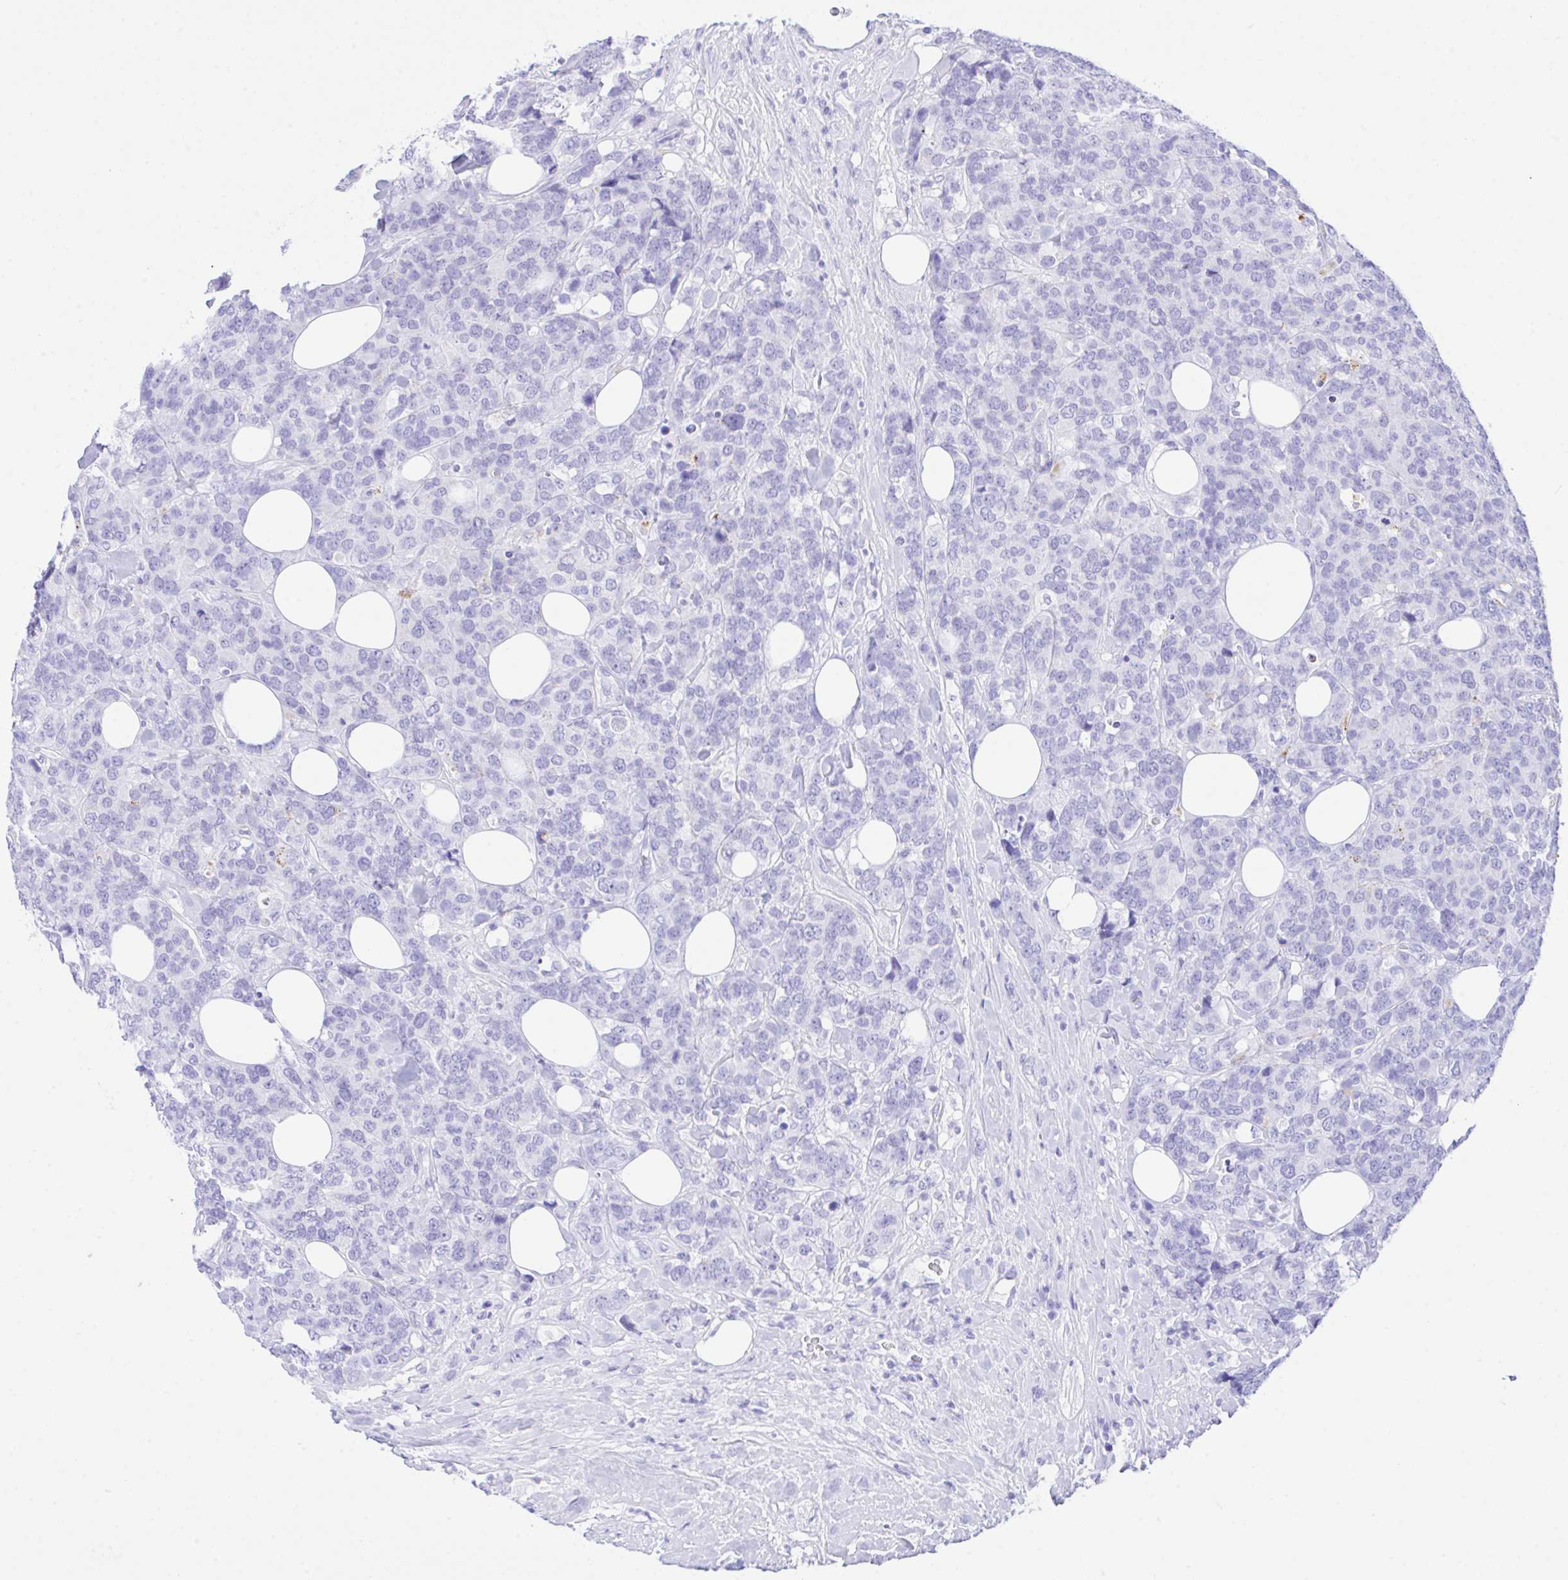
{"staining": {"intensity": "negative", "quantity": "none", "location": "none"}, "tissue": "breast cancer", "cell_type": "Tumor cells", "image_type": "cancer", "snomed": [{"axis": "morphology", "description": "Lobular carcinoma"}, {"axis": "topography", "description": "Breast"}], "caption": "Immunohistochemical staining of human breast cancer exhibits no significant expression in tumor cells.", "gene": "SELENOV", "patient": {"sex": "female", "age": 59}}